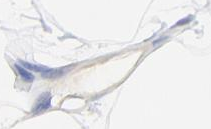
{"staining": {"intensity": "negative", "quantity": "none", "location": "none"}, "tissue": "adipose tissue", "cell_type": "Adipocytes", "image_type": "normal", "snomed": [{"axis": "morphology", "description": "Normal tissue, NOS"}, {"axis": "morphology", "description": "Duct carcinoma"}, {"axis": "topography", "description": "Breast"}, {"axis": "topography", "description": "Adipose tissue"}], "caption": "An immunohistochemistry (IHC) micrograph of benign adipose tissue is shown. There is no staining in adipocytes of adipose tissue. (Stains: DAB IHC with hematoxylin counter stain, Microscopy: brightfield microscopy at high magnification).", "gene": "HS3ST1", "patient": {"sex": "female", "age": 37}}